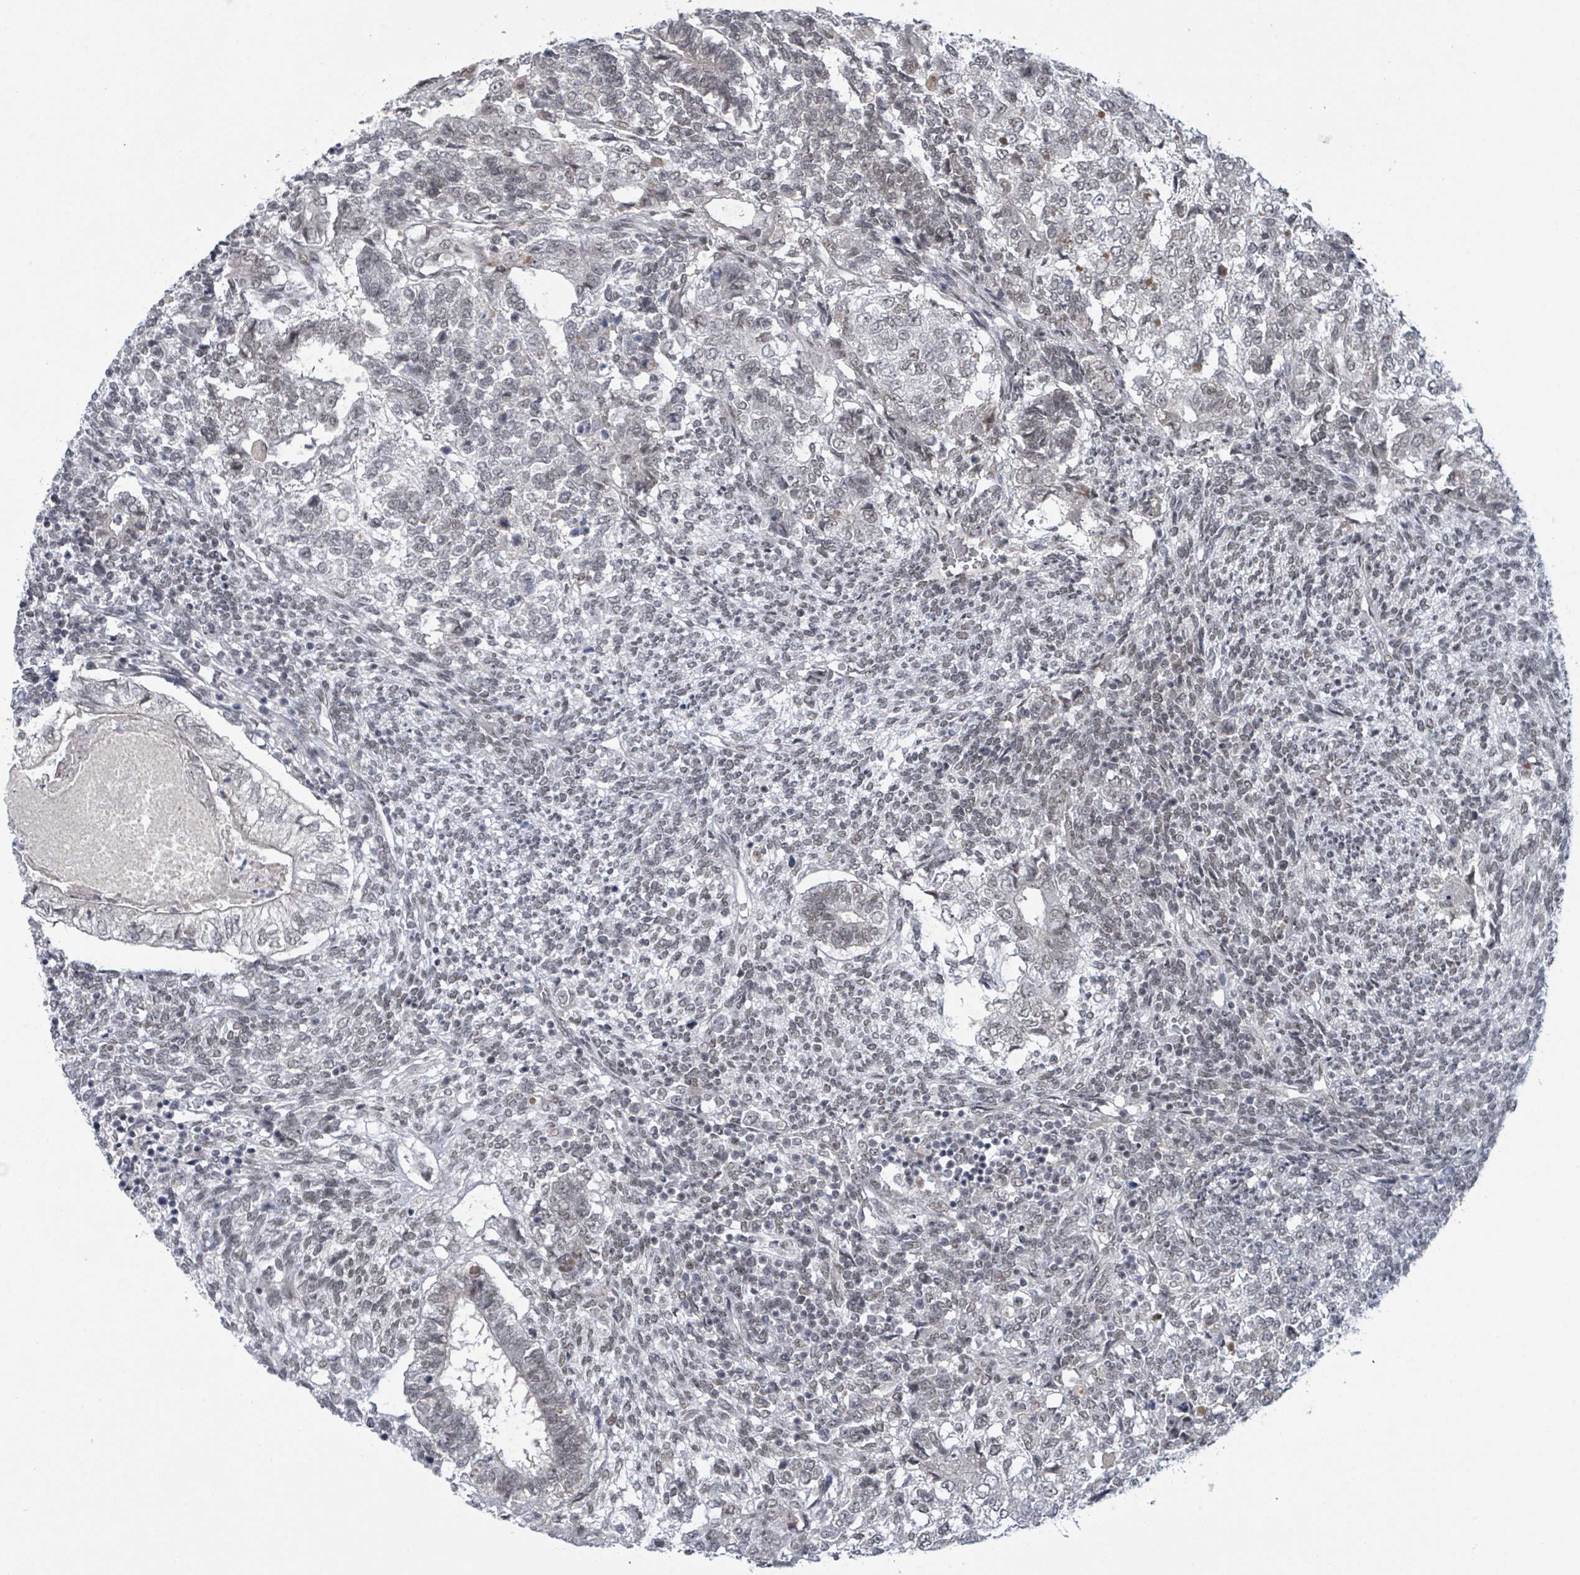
{"staining": {"intensity": "weak", "quantity": "<25%", "location": "nuclear"}, "tissue": "testis cancer", "cell_type": "Tumor cells", "image_type": "cancer", "snomed": [{"axis": "morphology", "description": "Carcinoma, Embryonal, NOS"}, {"axis": "topography", "description": "Testis"}], "caption": "High power microscopy photomicrograph of an immunohistochemistry (IHC) histopathology image of testis cancer, revealing no significant staining in tumor cells.", "gene": "BANP", "patient": {"sex": "male", "age": 23}}